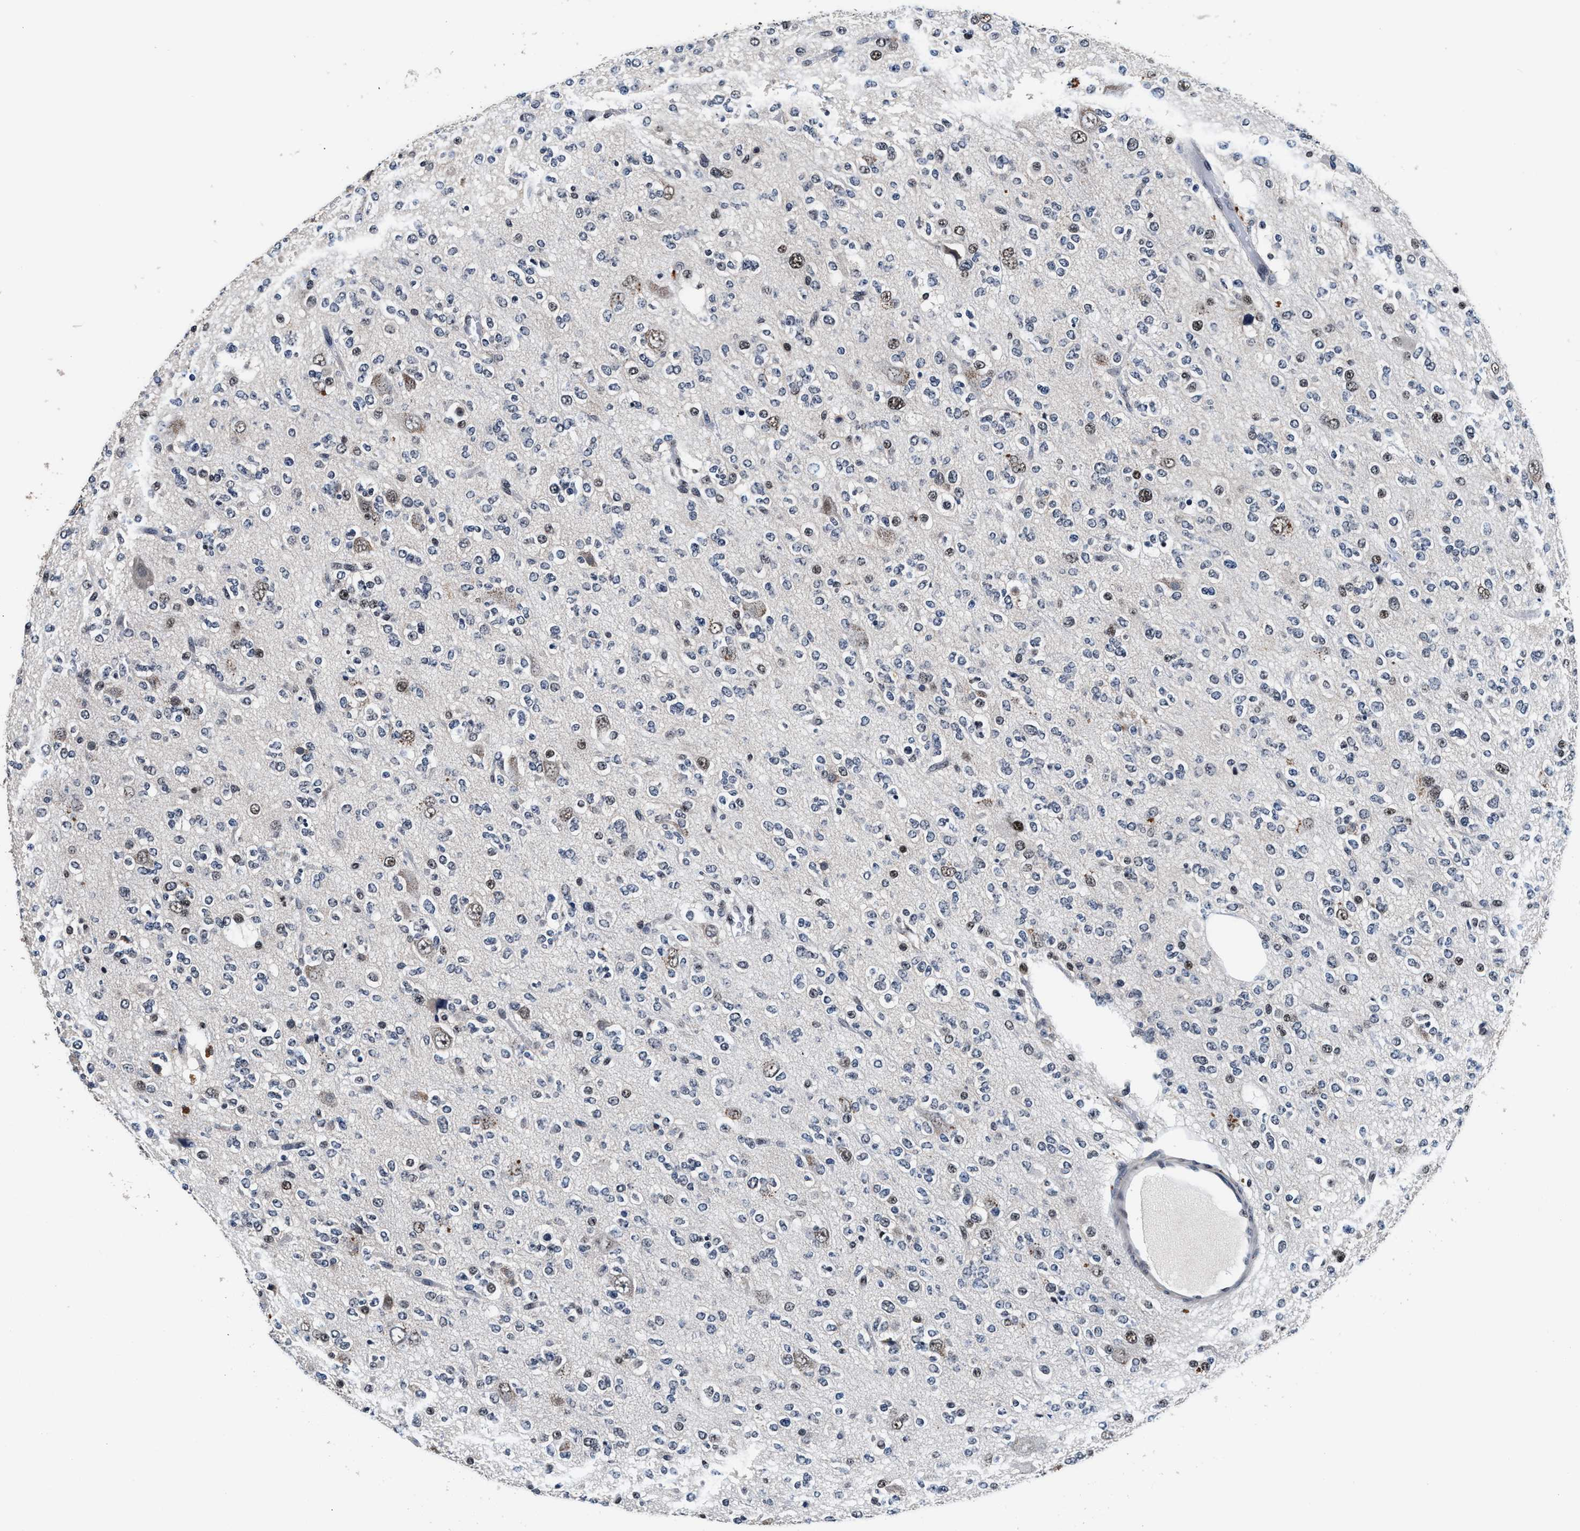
{"staining": {"intensity": "moderate", "quantity": "<25%", "location": "nuclear"}, "tissue": "glioma", "cell_type": "Tumor cells", "image_type": "cancer", "snomed": [{"axis": "morphology", "description": "Glioma, malignant, Low grade"}, {"axis": "topography", "description": "Brain"}], "caption": "This is an image of immunohistochemistry staining of glioma, which shows moderate positivity in the nuclear of tumor cells.", "gene": "USP16", "patient": {"sex": "male", "age": 38}}